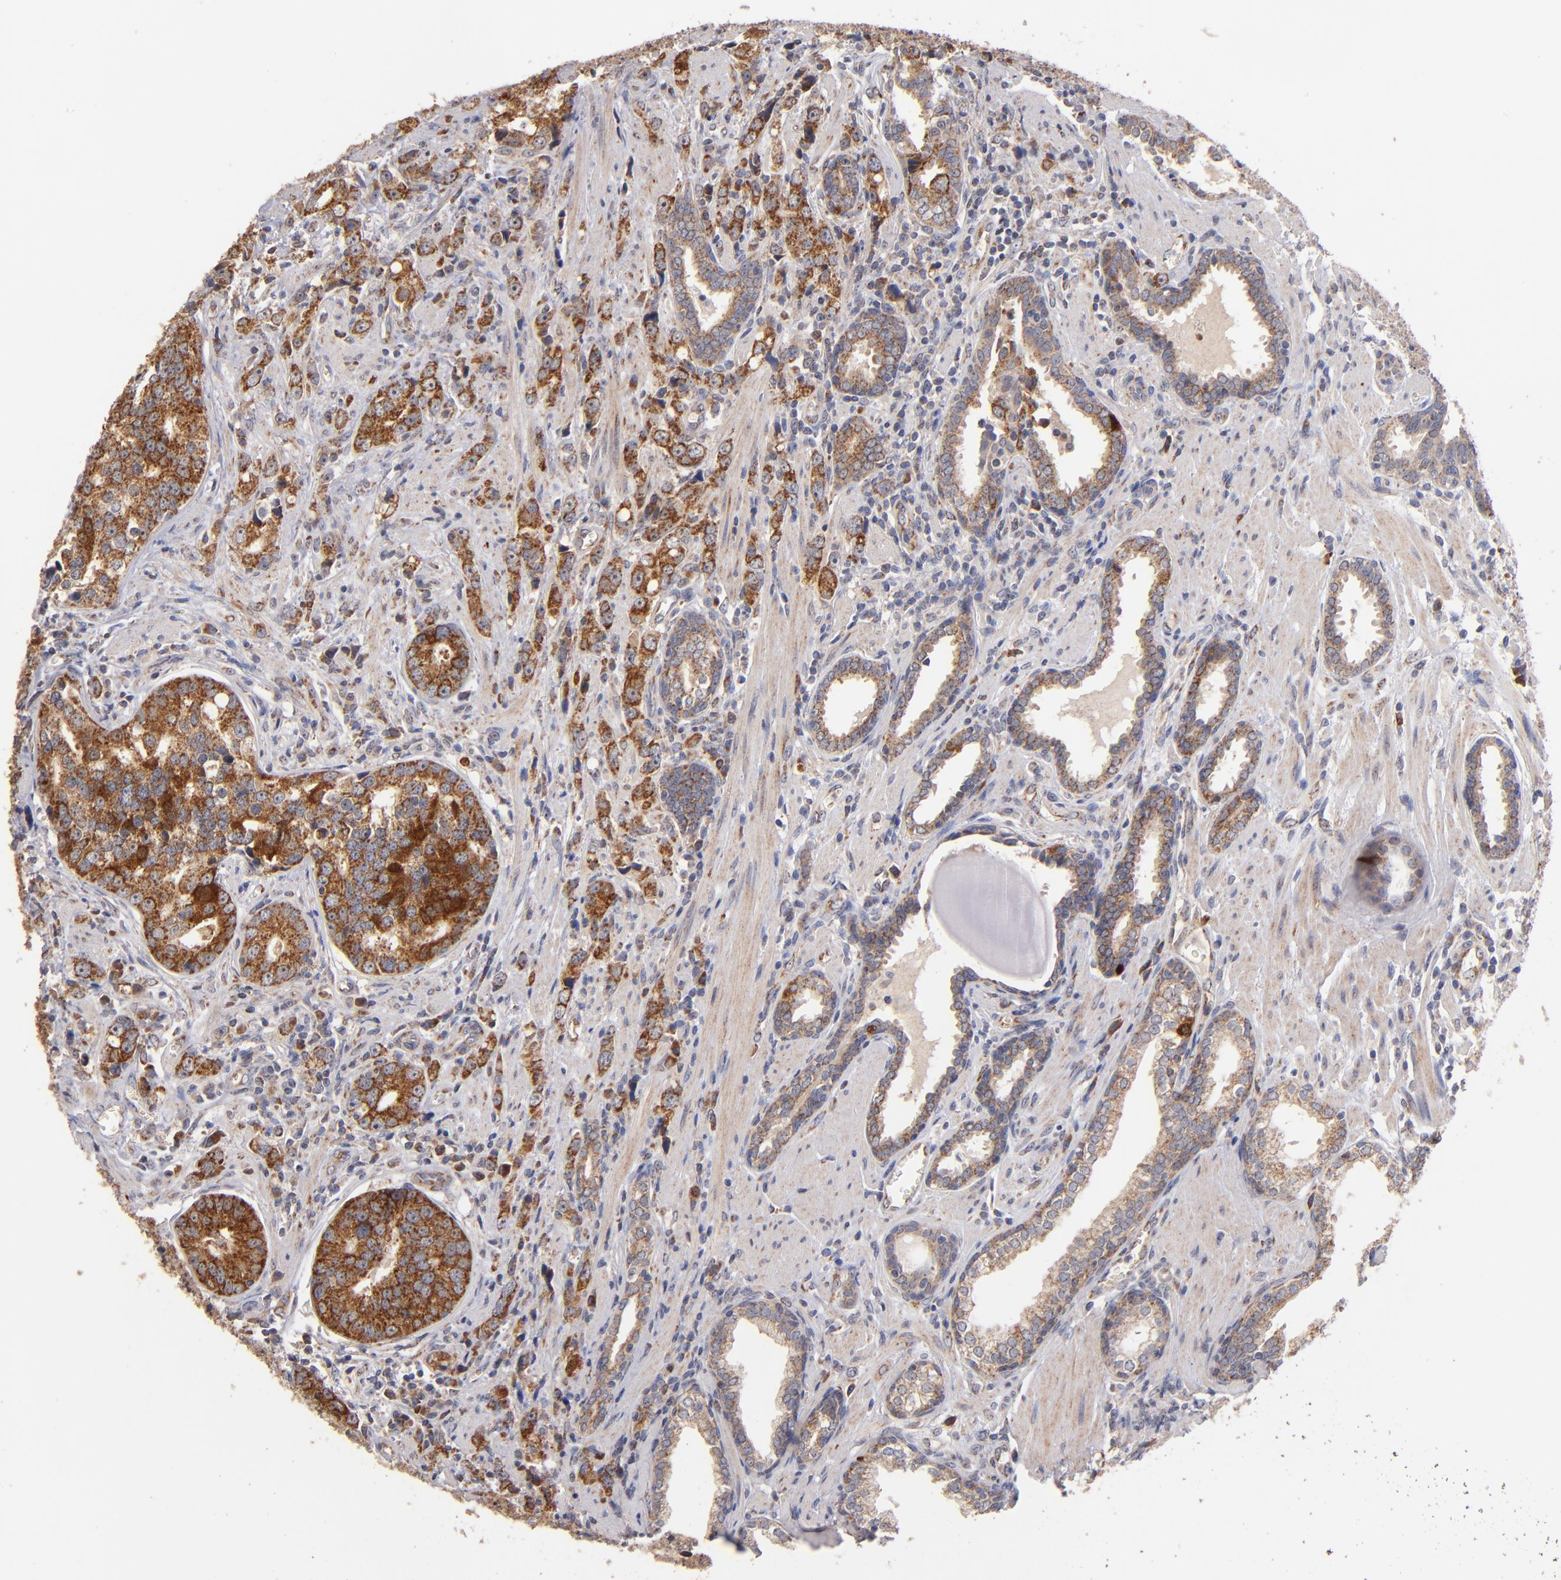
{"staining": {"intensity": "moderate", "quantity": ">75%", "location": "cytoplasmic/membranous"}, "tissue": "prostate cancer", "cell_type": "Tumor cells", "image_type": "cancer", "snomed": [{"axis": "morphology", "description": "Adenocarcinoma, High grade"}, {"axis": "topography", "description": "Prostate"}], "caption": "High-power microscopy captured an immunohistochemistry (IHC) image of adenocarcinoma (high-grade) (prostate), revealing moderate cytoplasmic/membranous positivity in about >75% of tumor cells.", "gene": "DIABLO", "patient": {"sex": "male", "age": 71}}